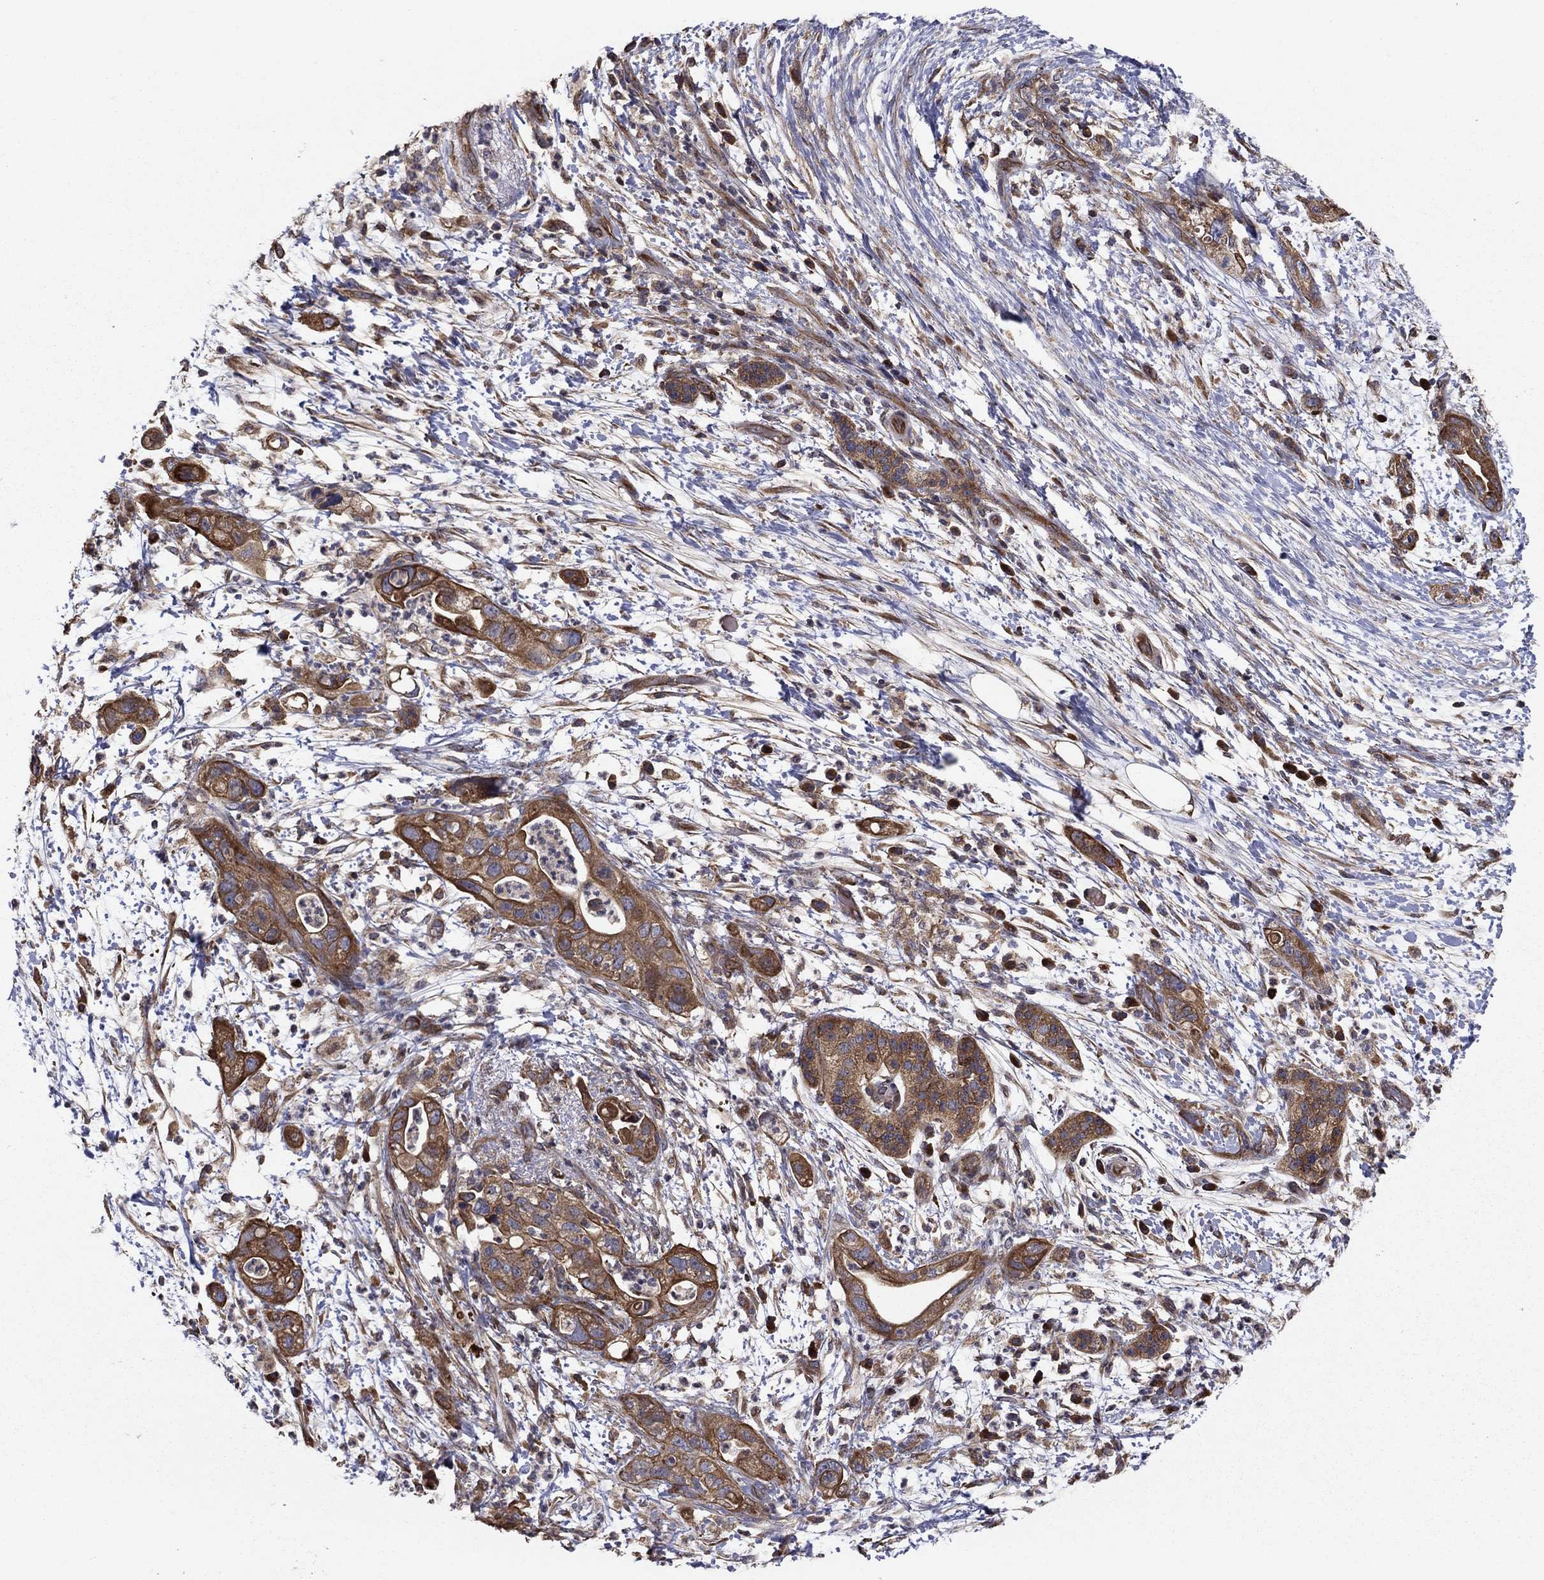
{"staining": {"intensity": "strong", "quantity": ">75%", "location": "cytoplasmic/membranous"}, "tissue": "pancreatic cancer", "cell_type": "Tumor cells", "image_type": "cancer", "snomed": [{"axis": "morphology", "description": "Adenocarcinoma, NOS"}, {"axis": "topography", "description": "Pancreas"}], "caption": "IHC (DAB (3,3'-diaminobenzidine)) staining of human adenocarcinoma (pancreatic) demonstrates strong cytoplasmic/membranous protein expression in approximately >75% of tumor cells. The protein of interest is shown in brown color, while the nuclei are stained blue.", "gene": "BABAM2", "patient": {"sex": "female", "age": 72}}